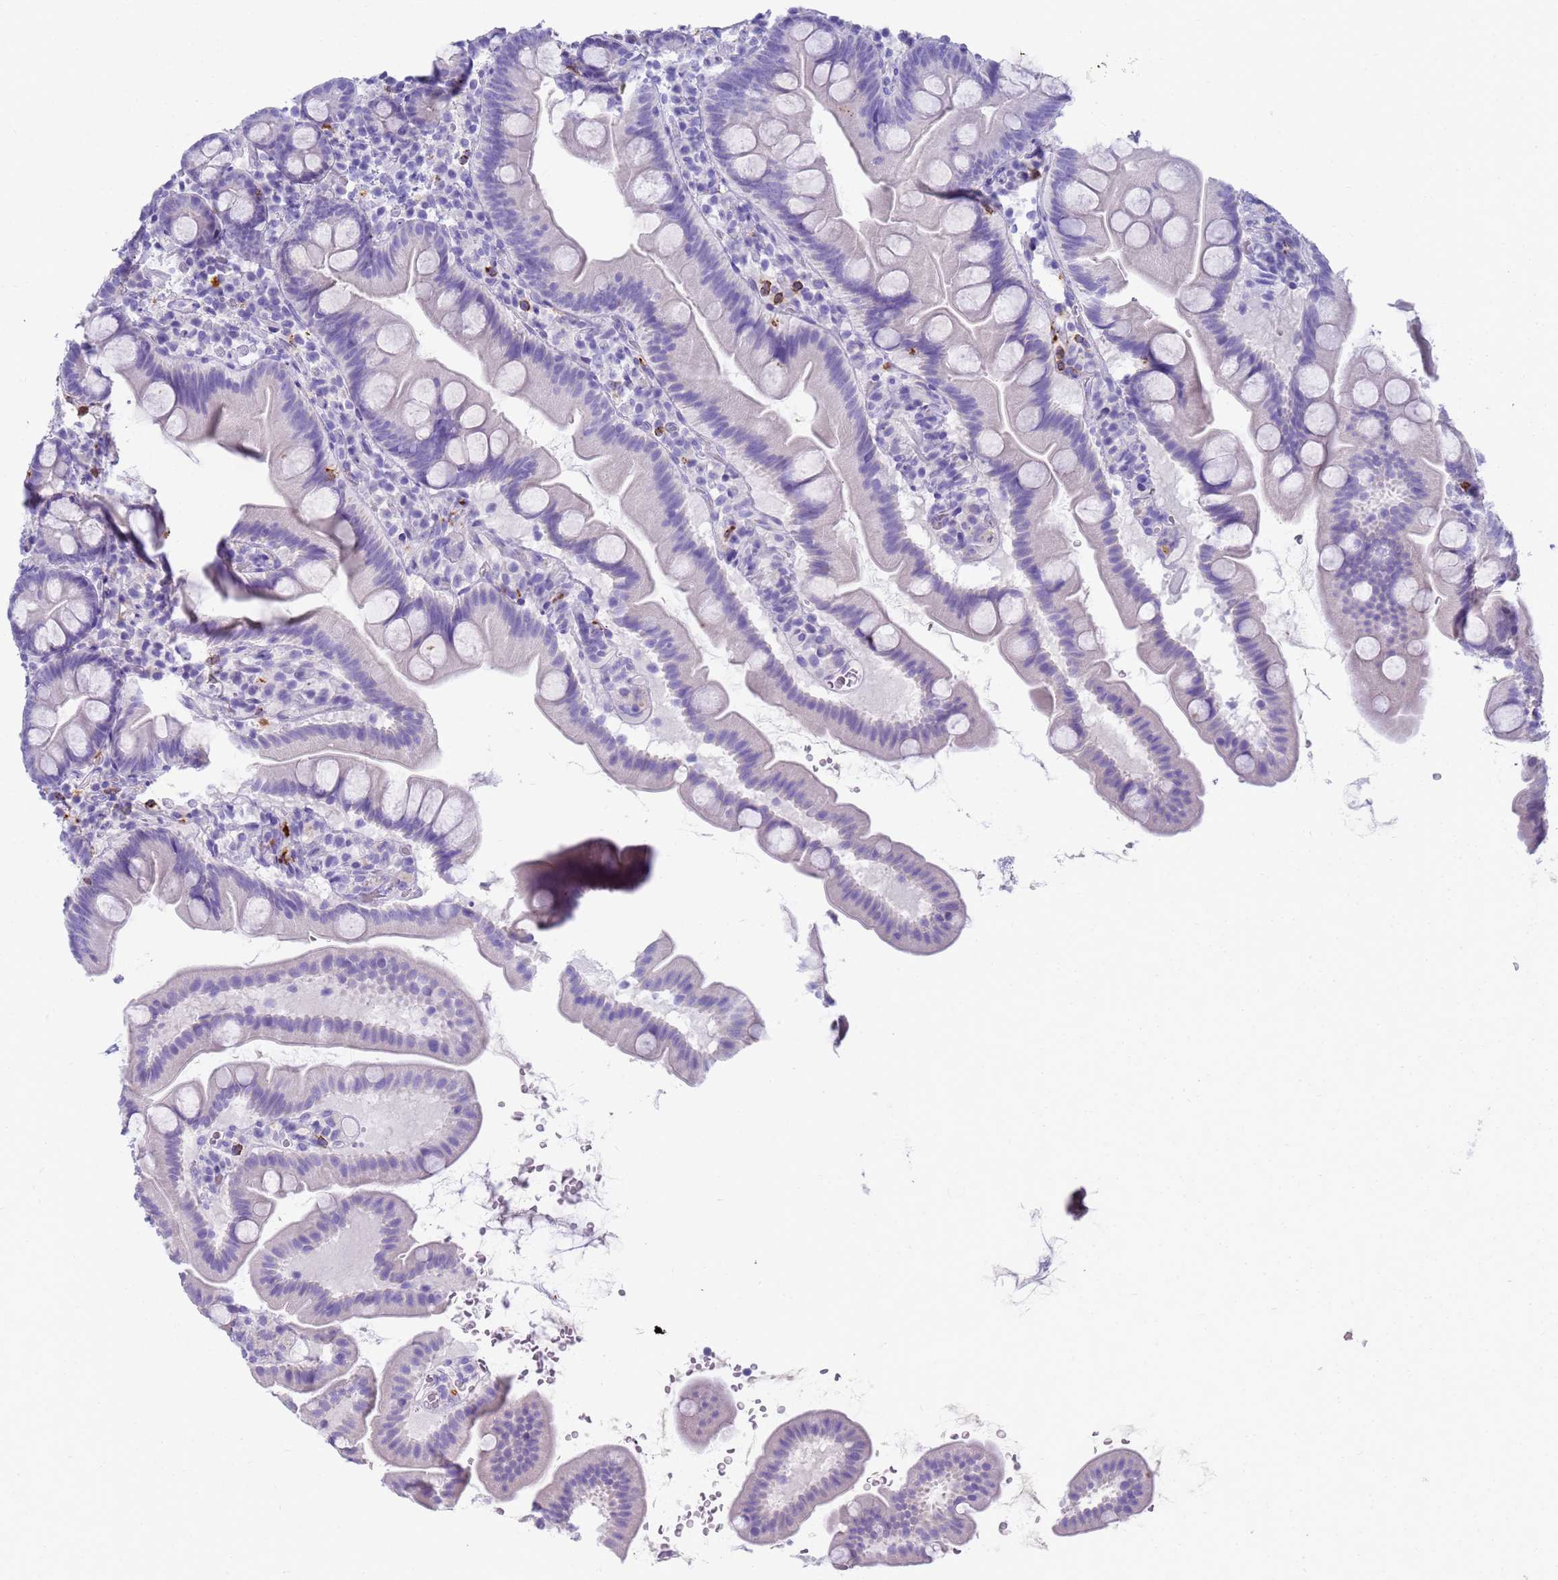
{"staining": {"intensity": "negative", "quantity": "none", "location": "none"}, "tissue": "small intestine", "cell_type": "Glandular cells", "image_type": "normal", "snomed": [{"axis": "morphology", "description": "Normal tissue, NOS"}, {"axis": "topography", "description": "Small intestine"}], "caption": "High power microscopy photomicrograph of an IHC photomicrograph of normal small intestine, revealing no significant expression in glandular cells.", "gene": "RNASE2", "patient": {"sex": "female", "age": 68}}